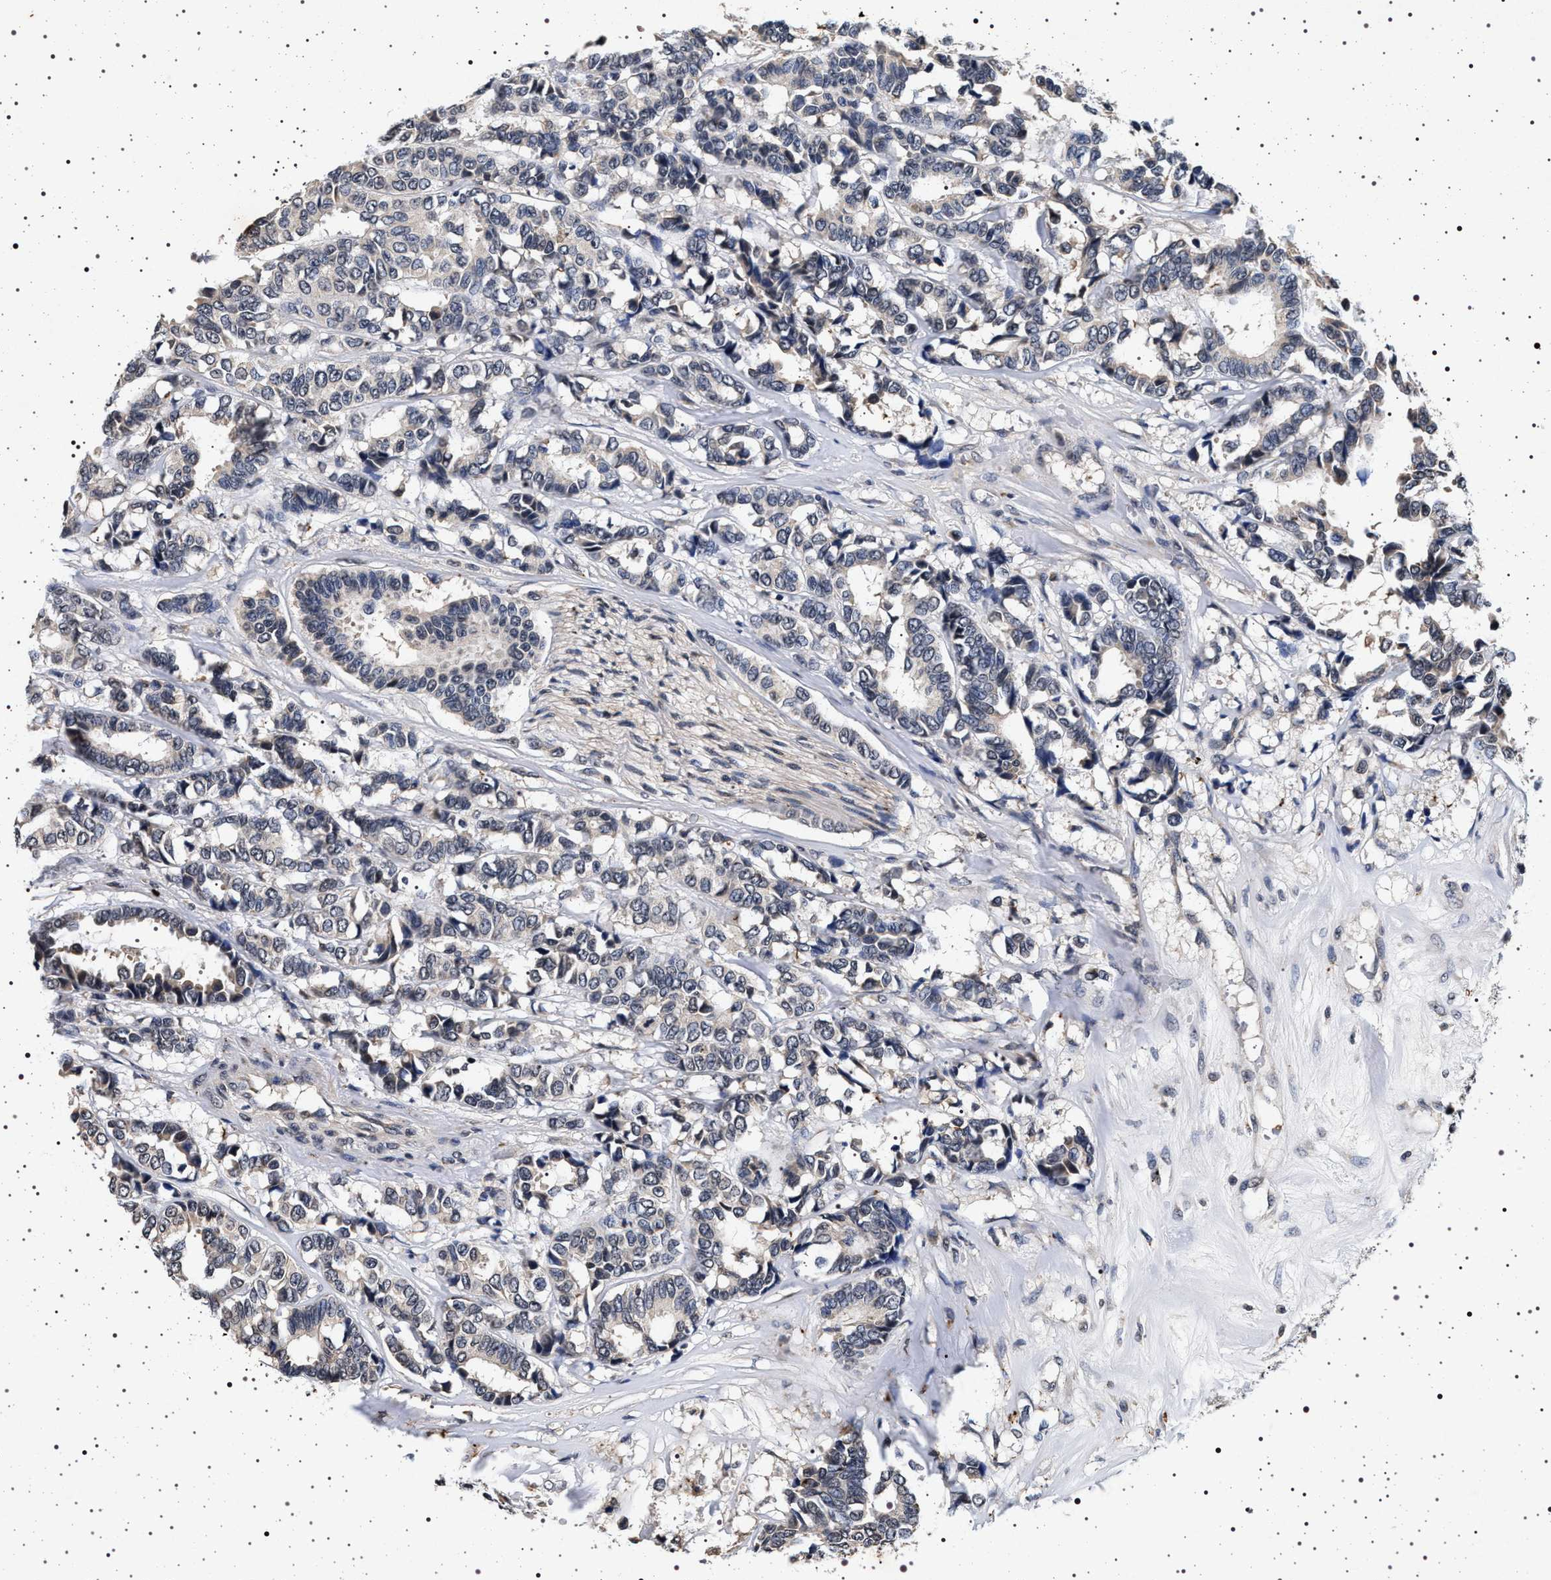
{"staining": {"intensity": "negative", "quantity": "none", "location": "none"}, "tissue": "breast cancer", "cell_type": "Tumor cells", "image_type": "cancer", "snomed": [{"axis": "morphology", "description": "Duct carcinoma"}, {"axis": "topography", "description": "Breast"}], "caption": "DAB (3,3'-diaminobenzidine) immunohistochemical staining of infiltrating ductal carcinoma (breast) demonstrates no significant positivity in tumor cells. (DAB IHC visualized using brightfield microscopy, high magnification).", "gene": "CDKN1B", "patient": {"sex": "female", "age": 87}}